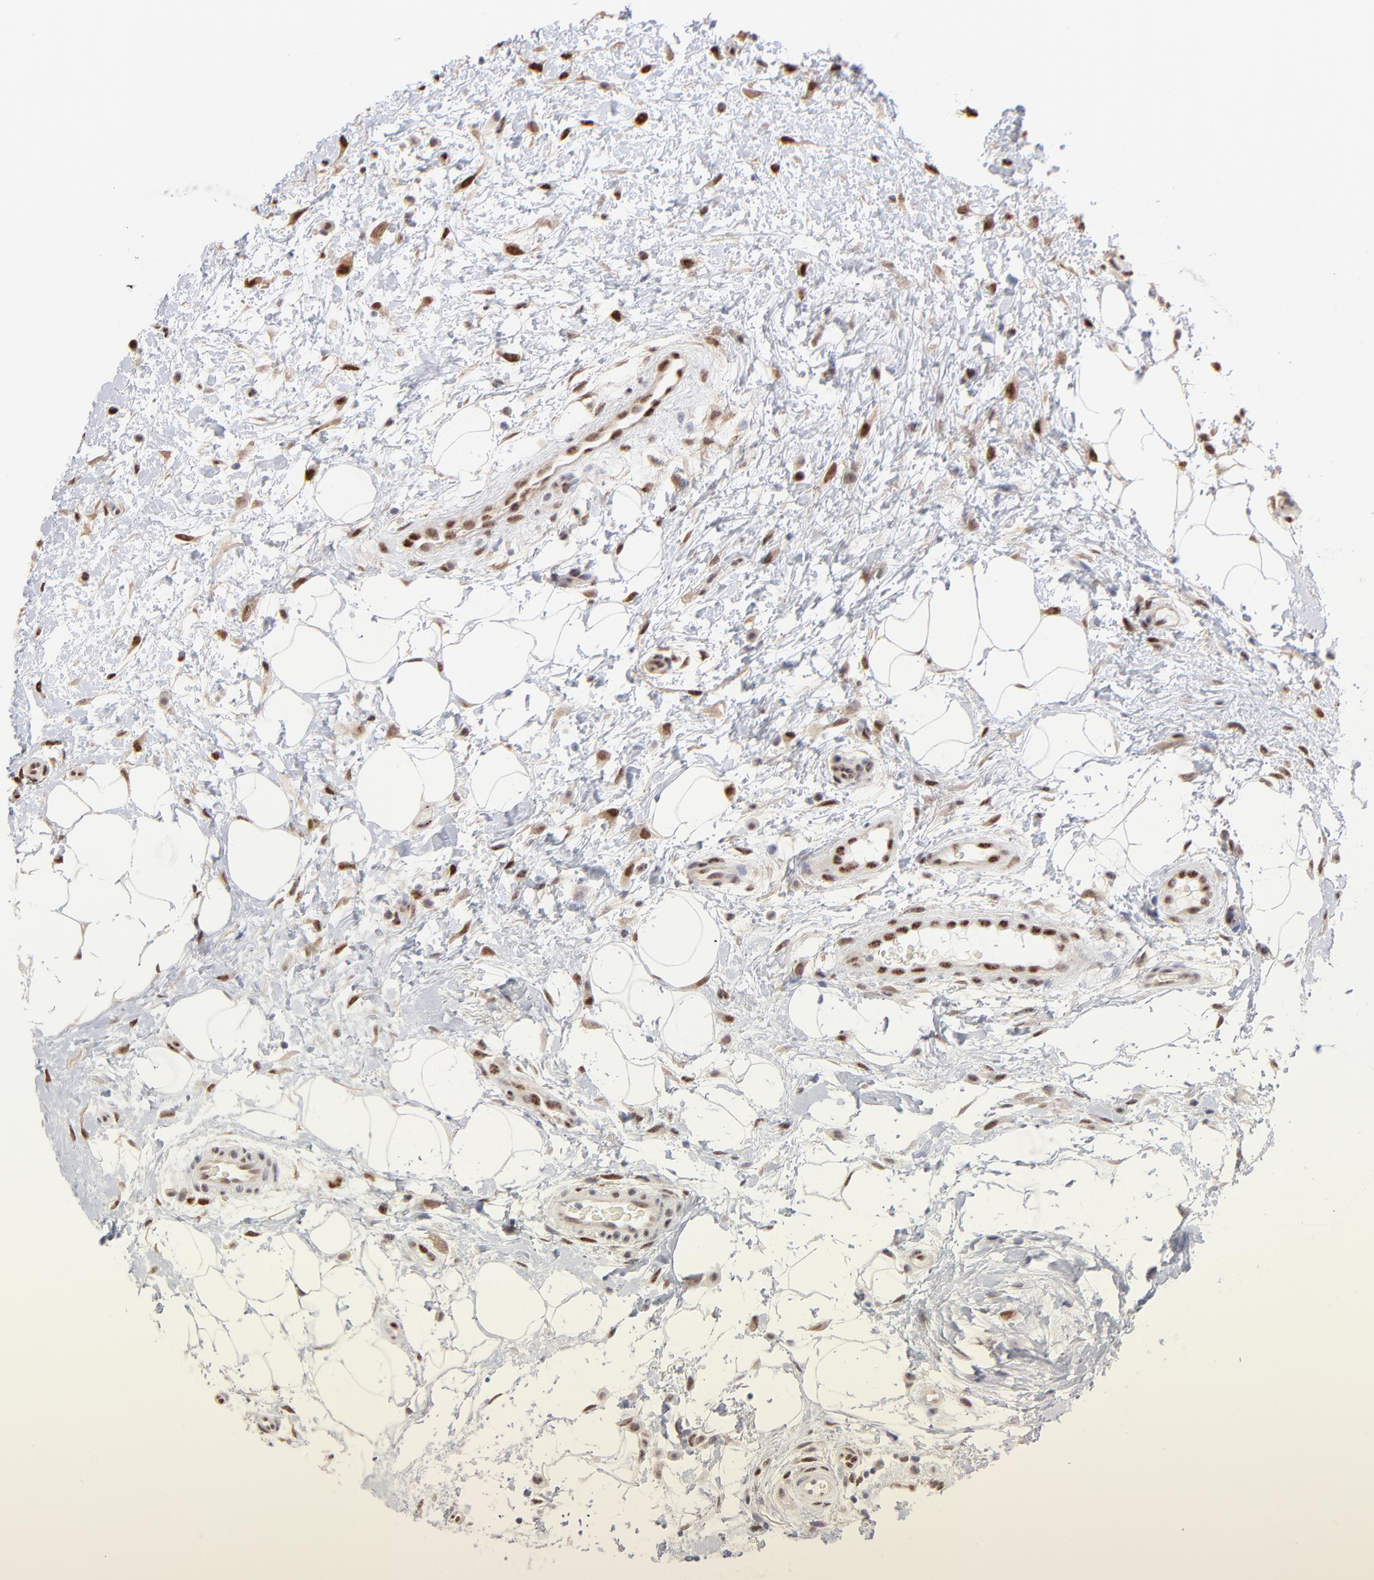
{"staining": {"intensity": "moderate", "quantity": "<25%", "location": "nuclear"}, "tissue": "lymphoma", "cell_type": "Tumor cells", "image_type": "cancer", "snomed": [{"axis": "morphology", "description": "Malignant lymphoma, non-Hodgkin's type, Low grade"}, {"axis": "topography", "description": "Lymph node"}], "caption": "Tumor cells exhibit low levels of moderate nuclear expression in approximately <25% of cells in lymphoma. Using DAB (brown) and hematoxylin (blue) stains, captured at high magnification using brightfield microscopy.", "gene": "STAT3", "patient": {"sex": "female", "age": 76}}